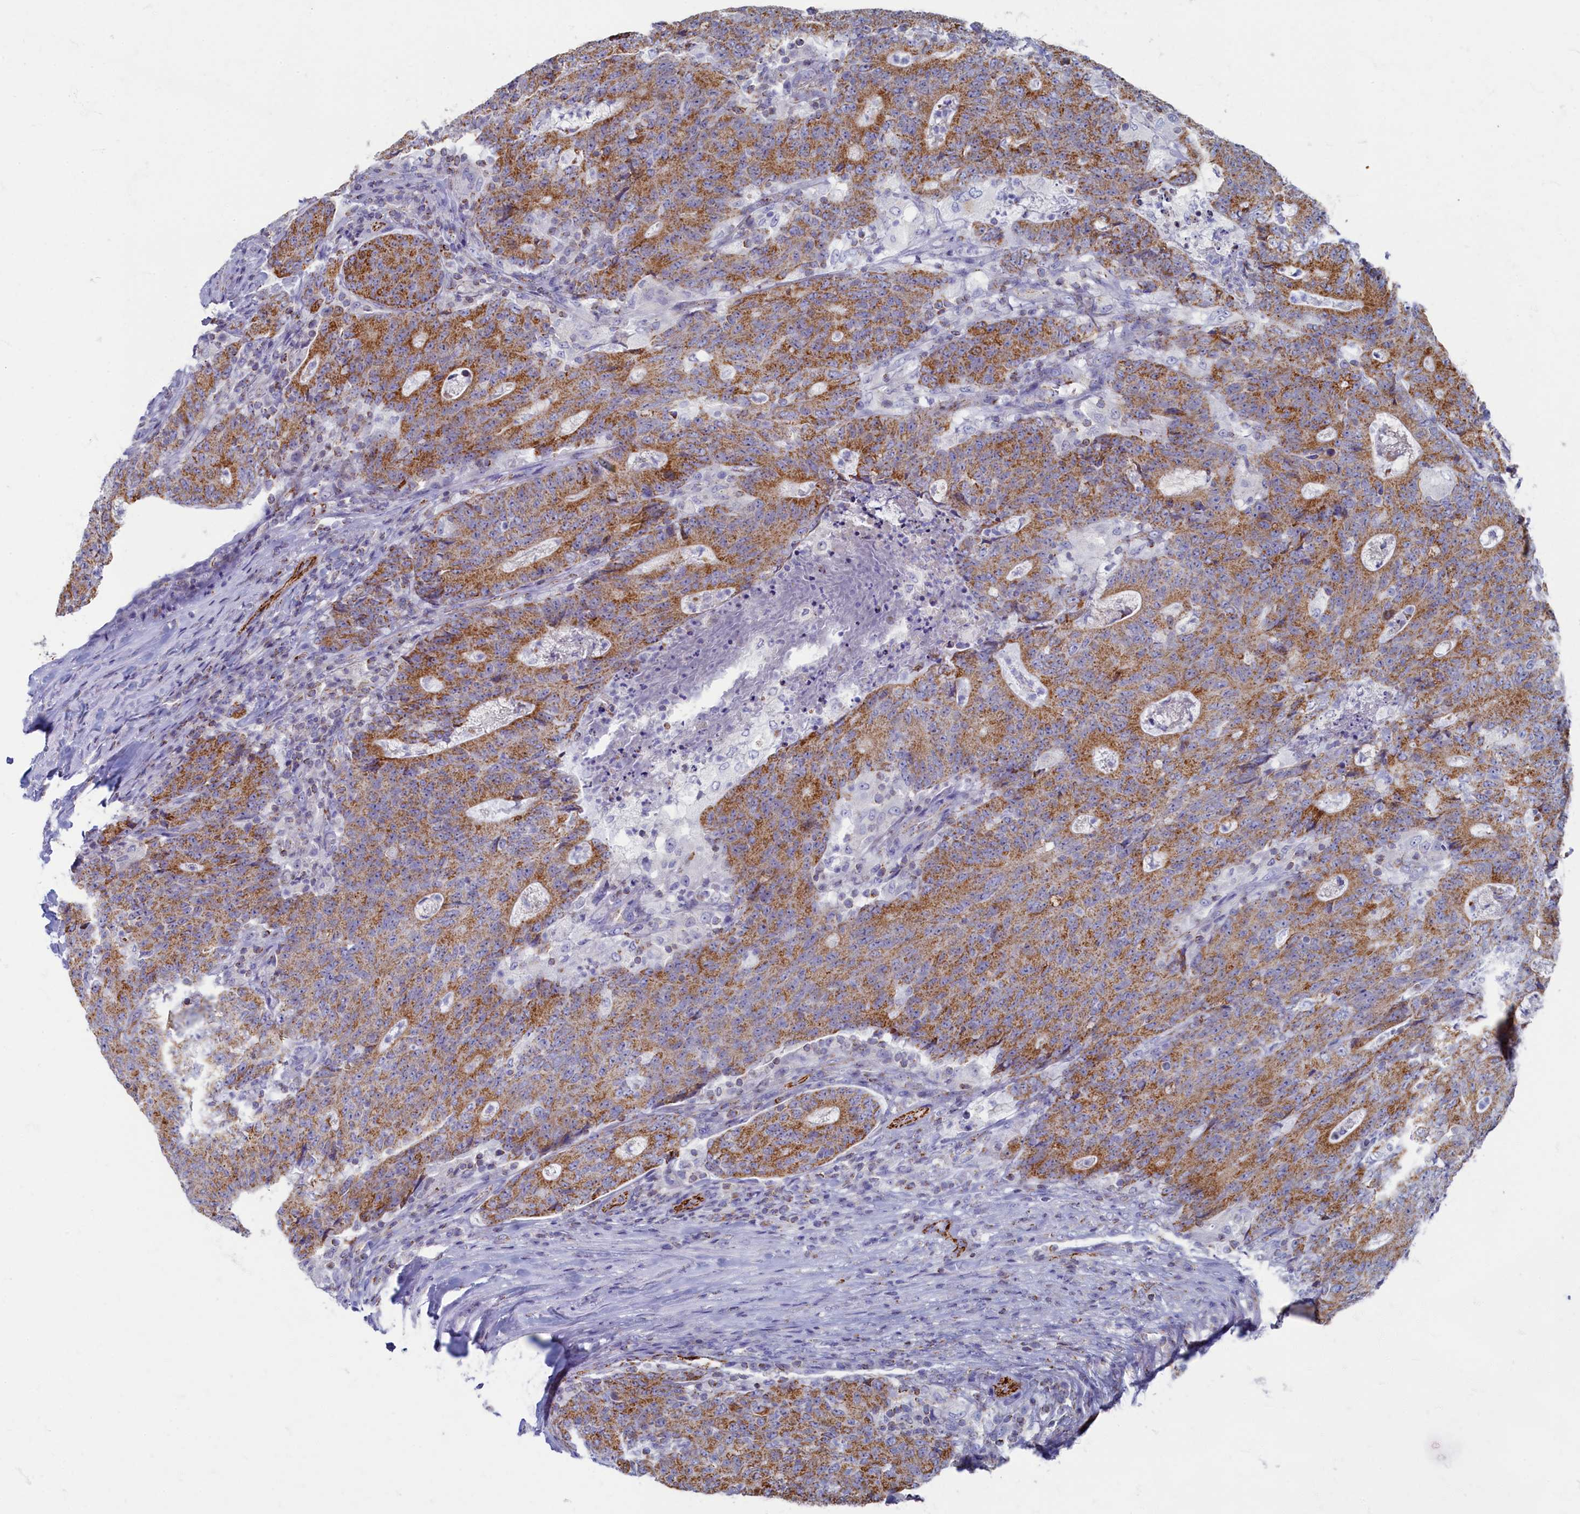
{"staining": {"intensity": "moderate", "quantity": ">75%", "location": "cytoplasmic/membranous"}, "tissue": "colorectal cancer", "cell_type": "Tumor cells", "image_type": "cancer", "snomed": [{"axis": "morphology", "description": "Adenocarcinoma, NOS"}, {"axis": "topography", "description": "Colon"}], "caption": "An image of human colorectal adenocarcinoma stained for a protein shows moderate cytoplasmic/membranous brown staining in tumor cells.", "gene": "OCIAD2", "patient": {"sex": "female", "age": 75}}